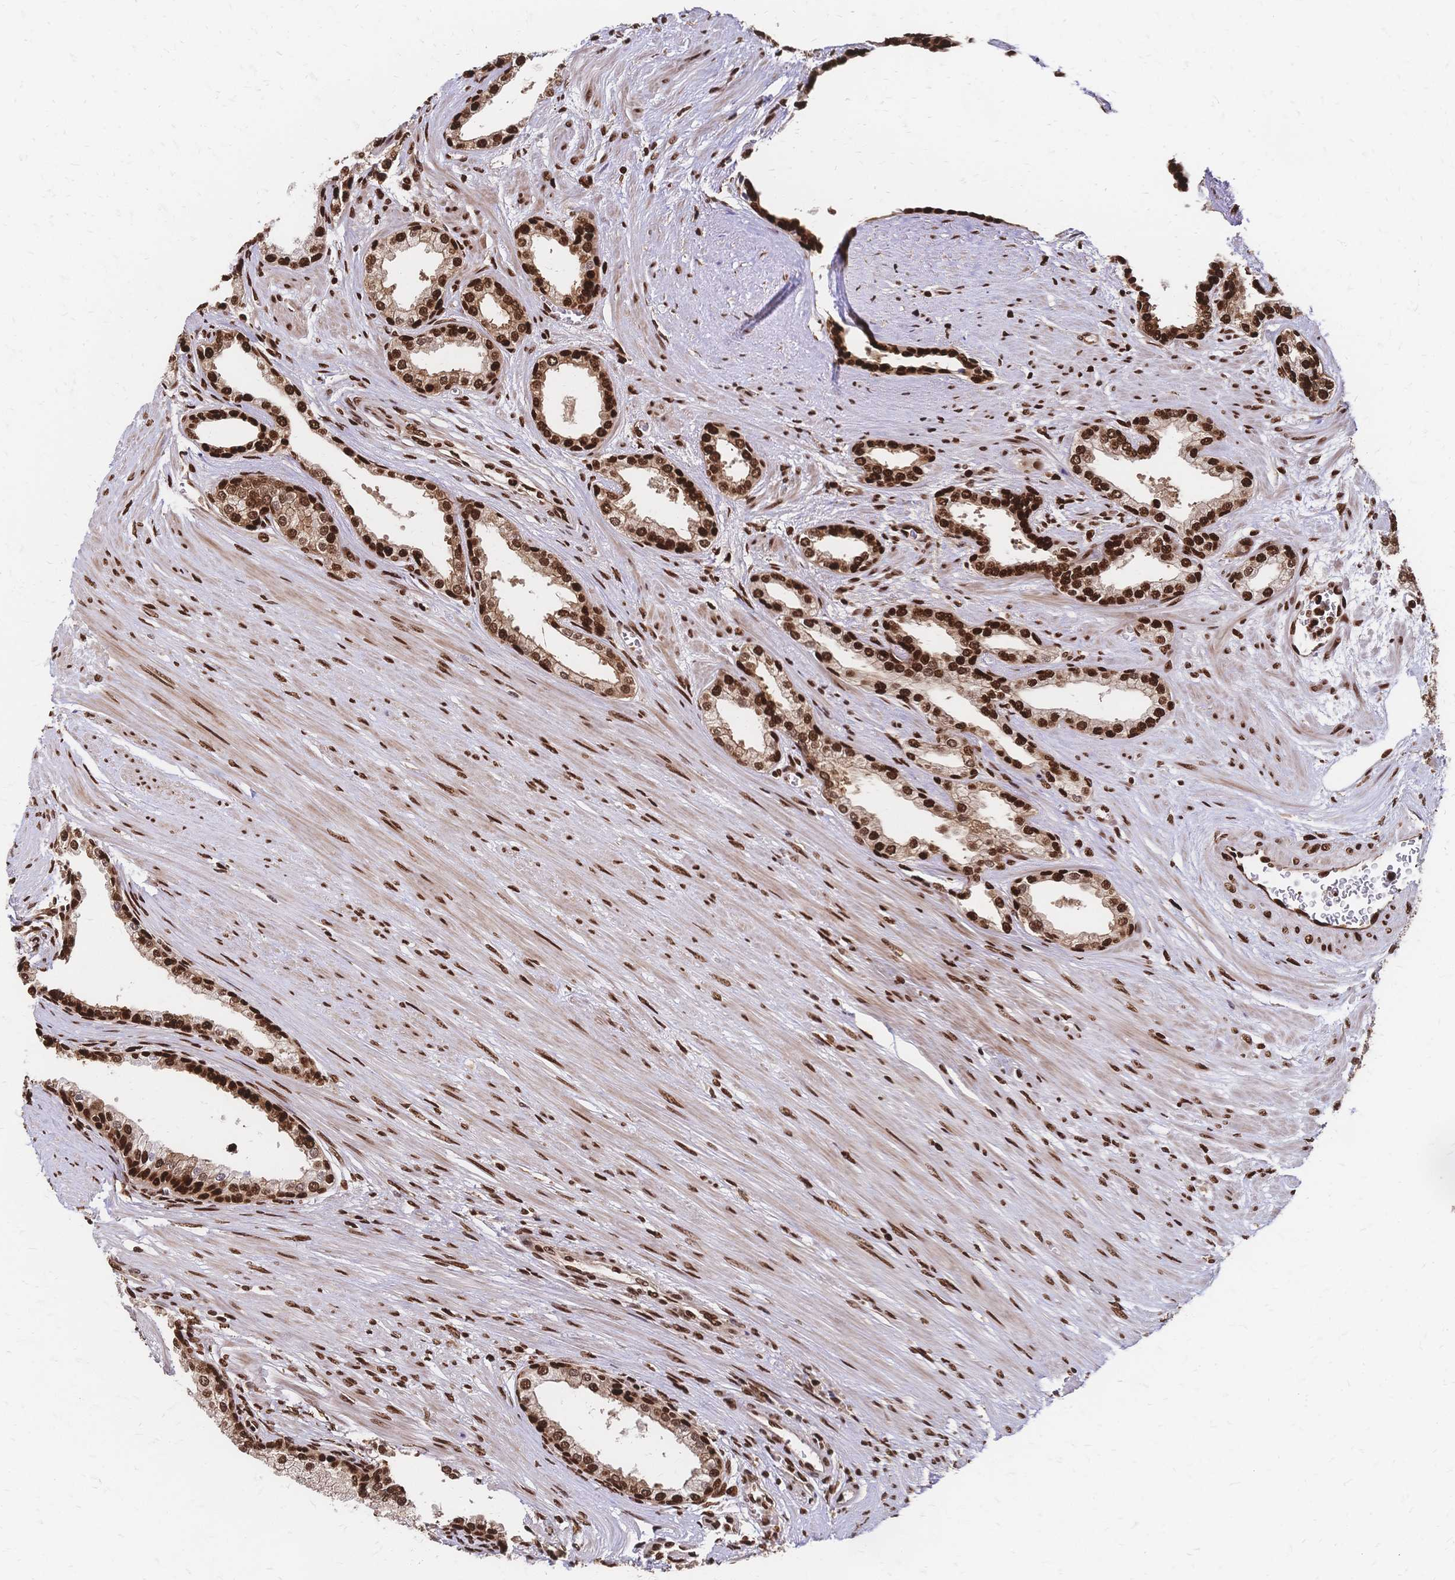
{"staining": {"intensity": "strong", "quantity": ">75%", "location": "nuclear"}, "tissue": "prostate cancer", "cell_type": "Tumor cells", "image_type": "cancer", "snomed": [{"axis": "morphology", "description": "Adenocarcinoma, High grade"}, {"axis": "topography", "description": "Prostate"}], "caption": "A high amount of strong nuclear expression is appreciated in about >75% of tumor cells in prostate cancer (adenocarcinoma (high-grade)) tissue.", "gene": "HDGF", "patient": {"sex": "male", "age": 60}}